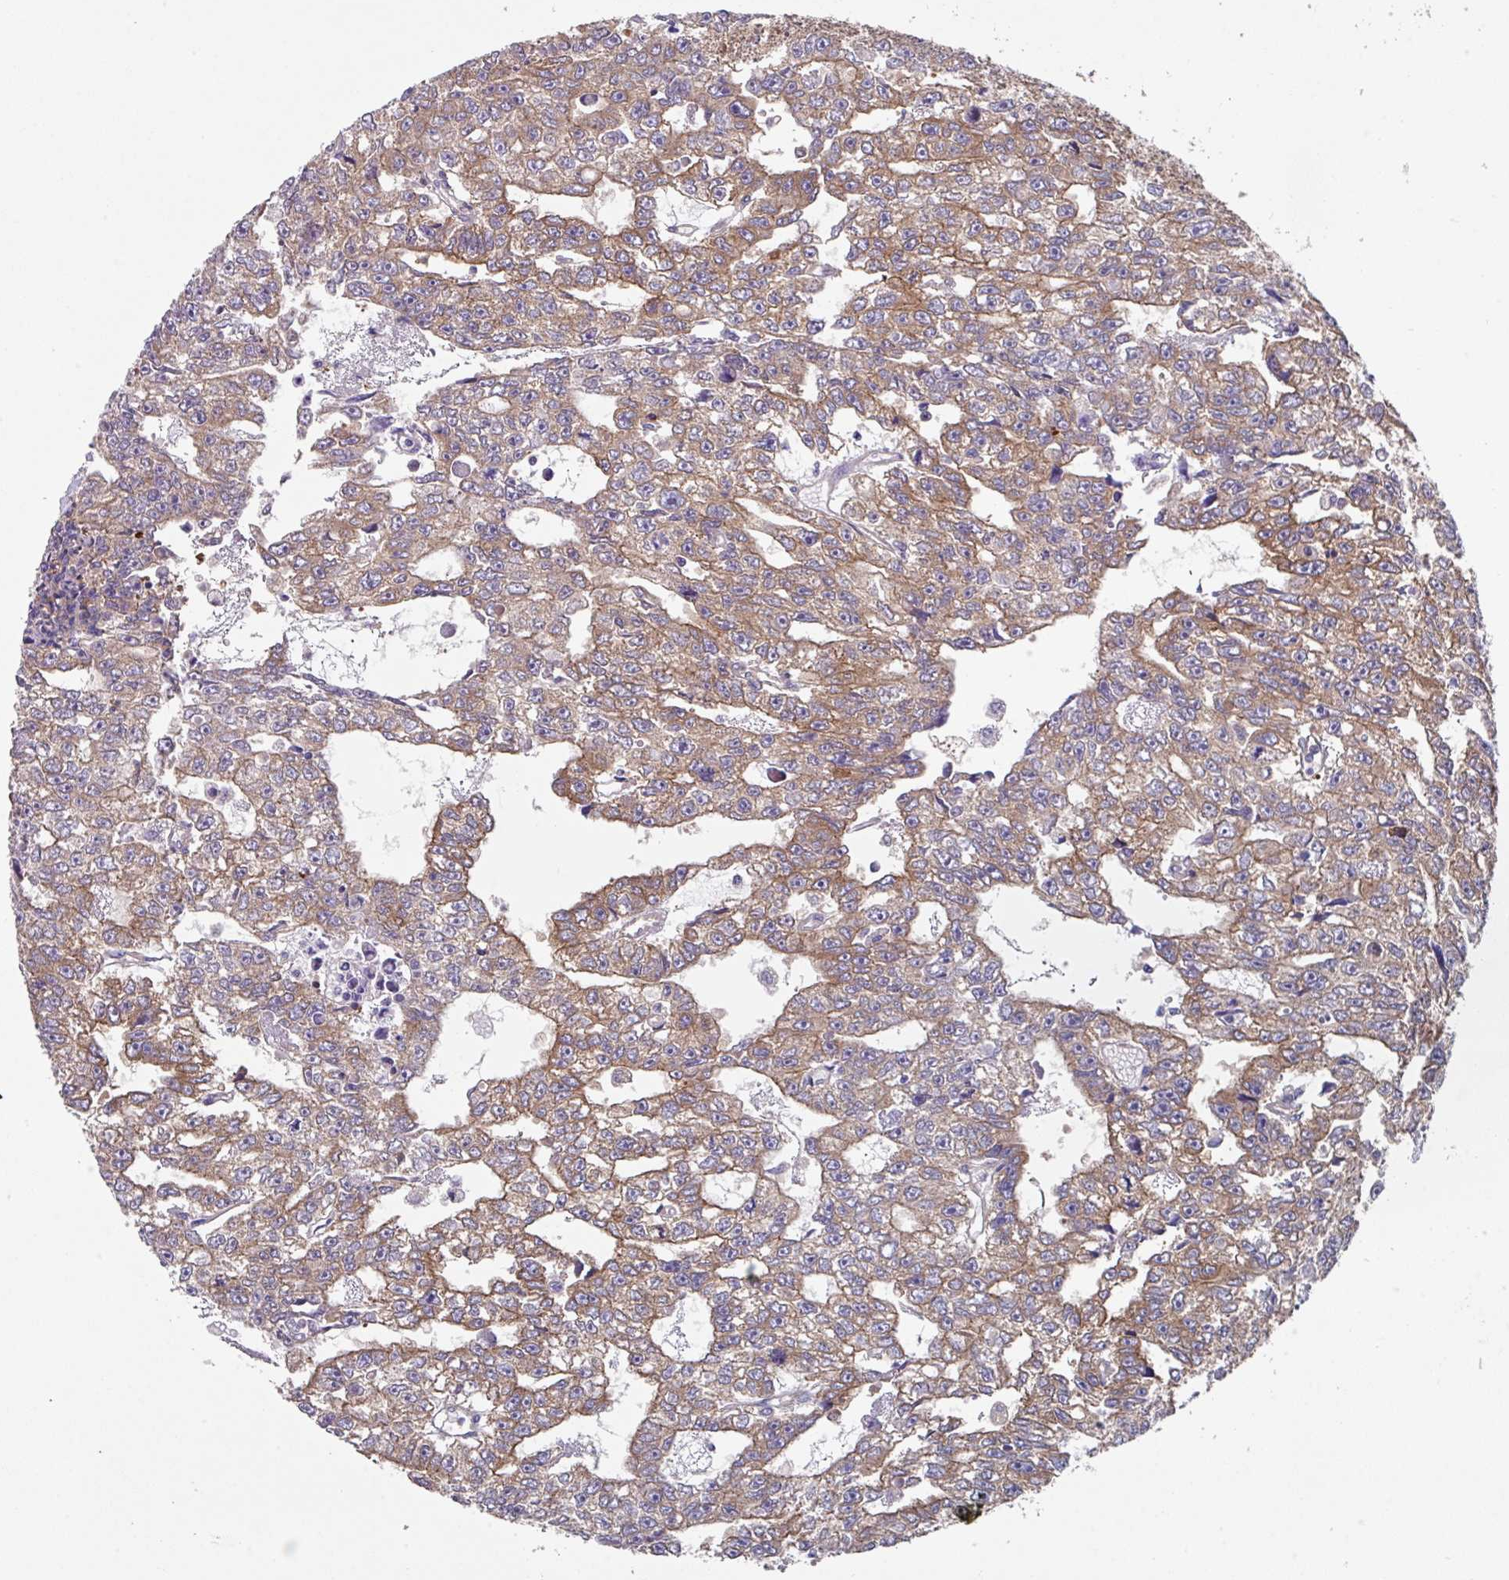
{"staining": {"intensity": "moderate", "quantity": ">75%", "location": "cytoplasmic/membranous"}, "tissue": "testis cancer", "cell_type": "Tumor cells", "image_type": "cancer", "snomed": [{"axis": "morphology", "description": "Carcinoma, Embryonal, NOS"}, {"axis": "topography", "description": "Testis"}], "caption": "The histopathology image reveals staining of testis embryonal carcinoma, revealing moderate cytoplasmic/membranous protein positivity (brown color) within tumor cells.", "gene": "EIF4B", "patient": {"sex": "male", "age": 20}}